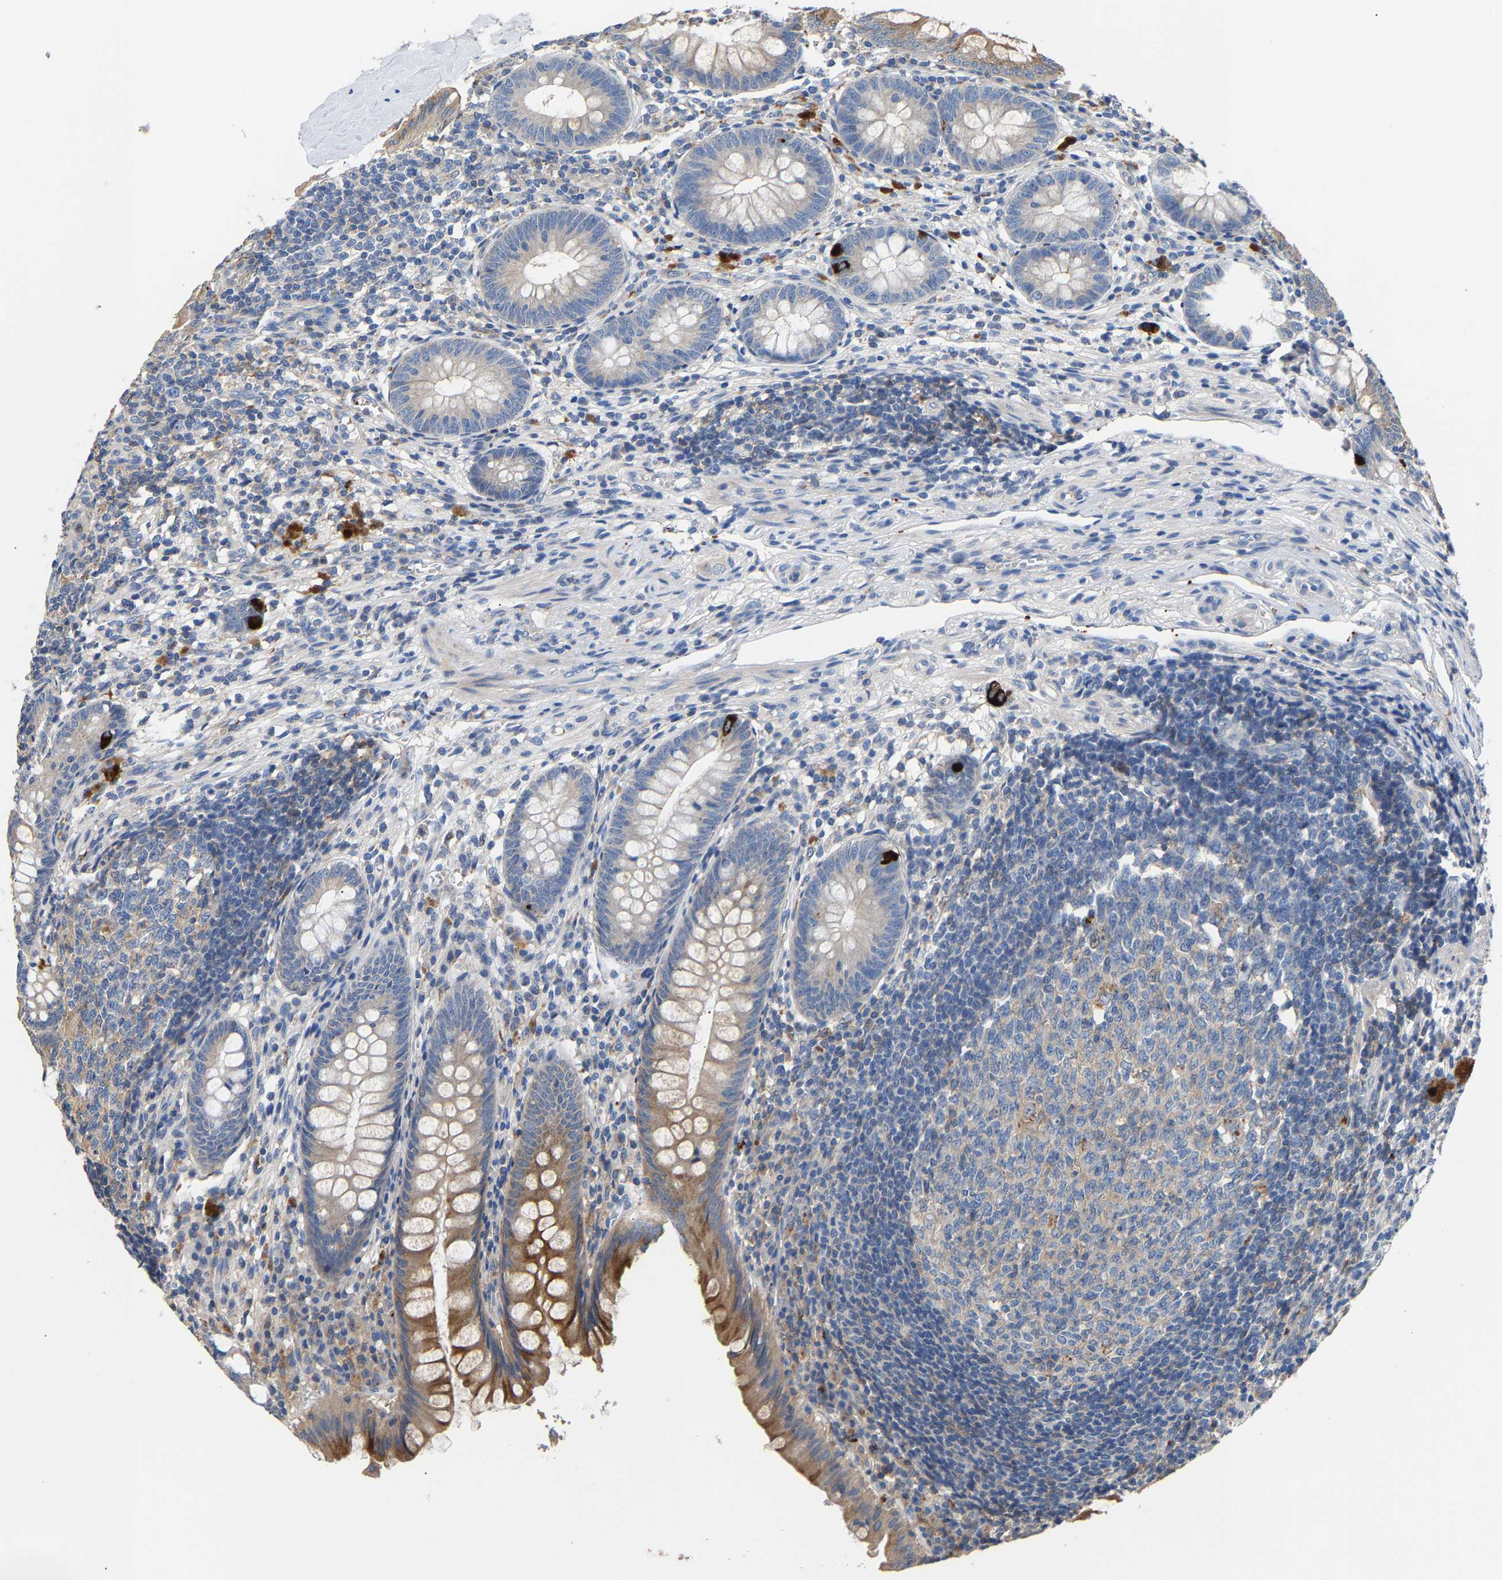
{"staining": {"intensity": "moderate", "quantity": "<25%", "location": "cytoplasmic/membranous"}, "tissue": "appendix", "cell_type": "Glandular cells", "image_type": "normal", "snomed": [{"axis": "morphology", "description": "Normal tissue, NOS"}, {"axis": "topography", "description": "Appendix"}], "caption": "Moderate cytoplasmic/membranous expression is present in approximately <25% of glandular cells in unremarkable appendix.", "gene": "CCDC171", "patient": {"sex": "male", "age": 56}}